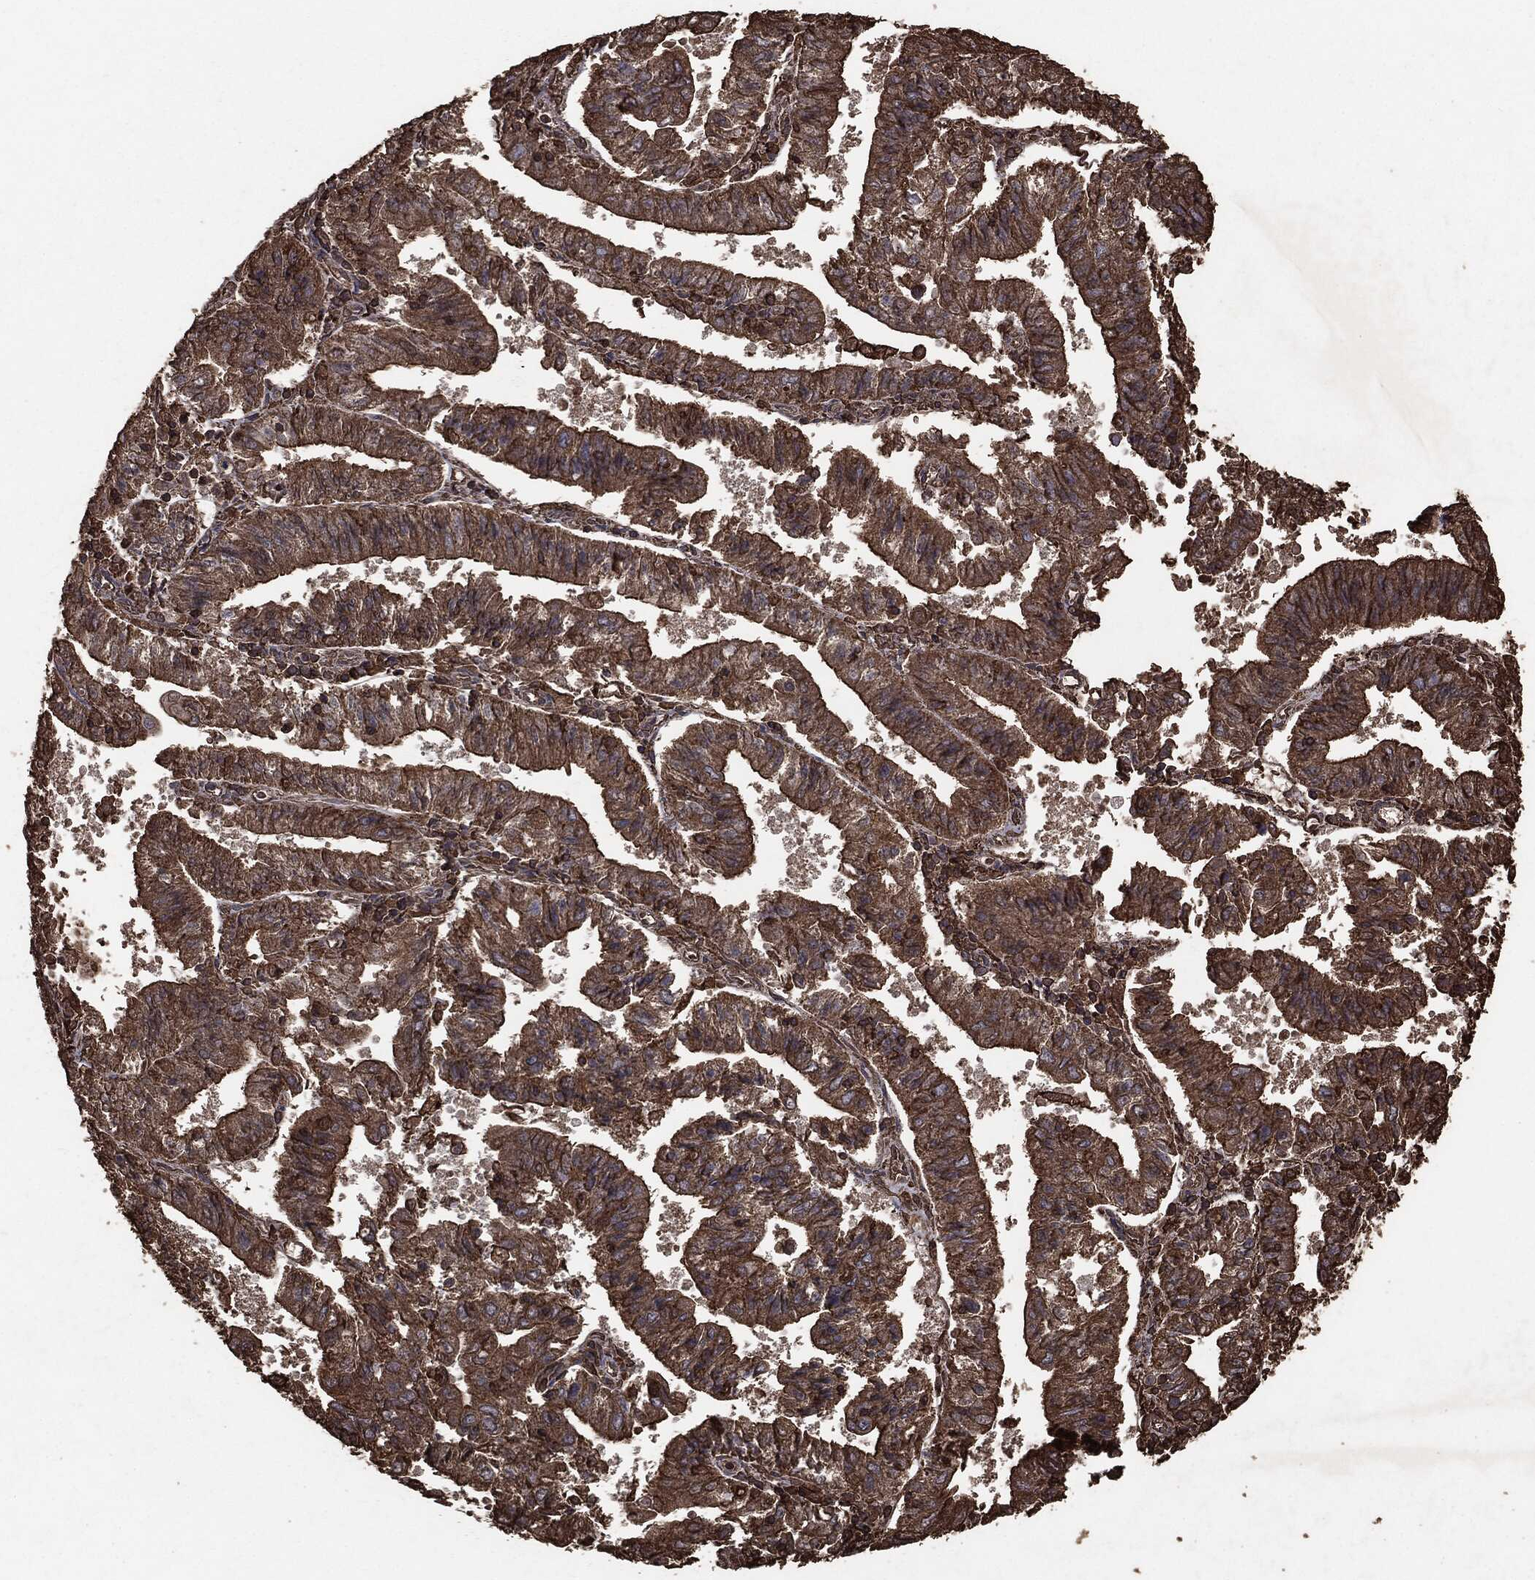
{"staining": {"intensity": "moderate", "quantity": ">75%", "location": "cytoplasmic/membranous"}, "tissue": "endometrial cancer", "cell_type": "Tumor cells", "image_type": "cancer", "snomed": [{"axis": "morphology", "description": "Adenocarcinoma, NOS"}, {"axis": "topography", "description": "Endometrium"}], "caption": "Moderate cytoplasmic/membranous protein expression is appreciated in about >75% of tumor cells in endometrial cancer. (DAB = brown stain, brightfield microscopy at high magnification).", "gene": "MTOR", "patient": {"sex": "female", "age": 82}}